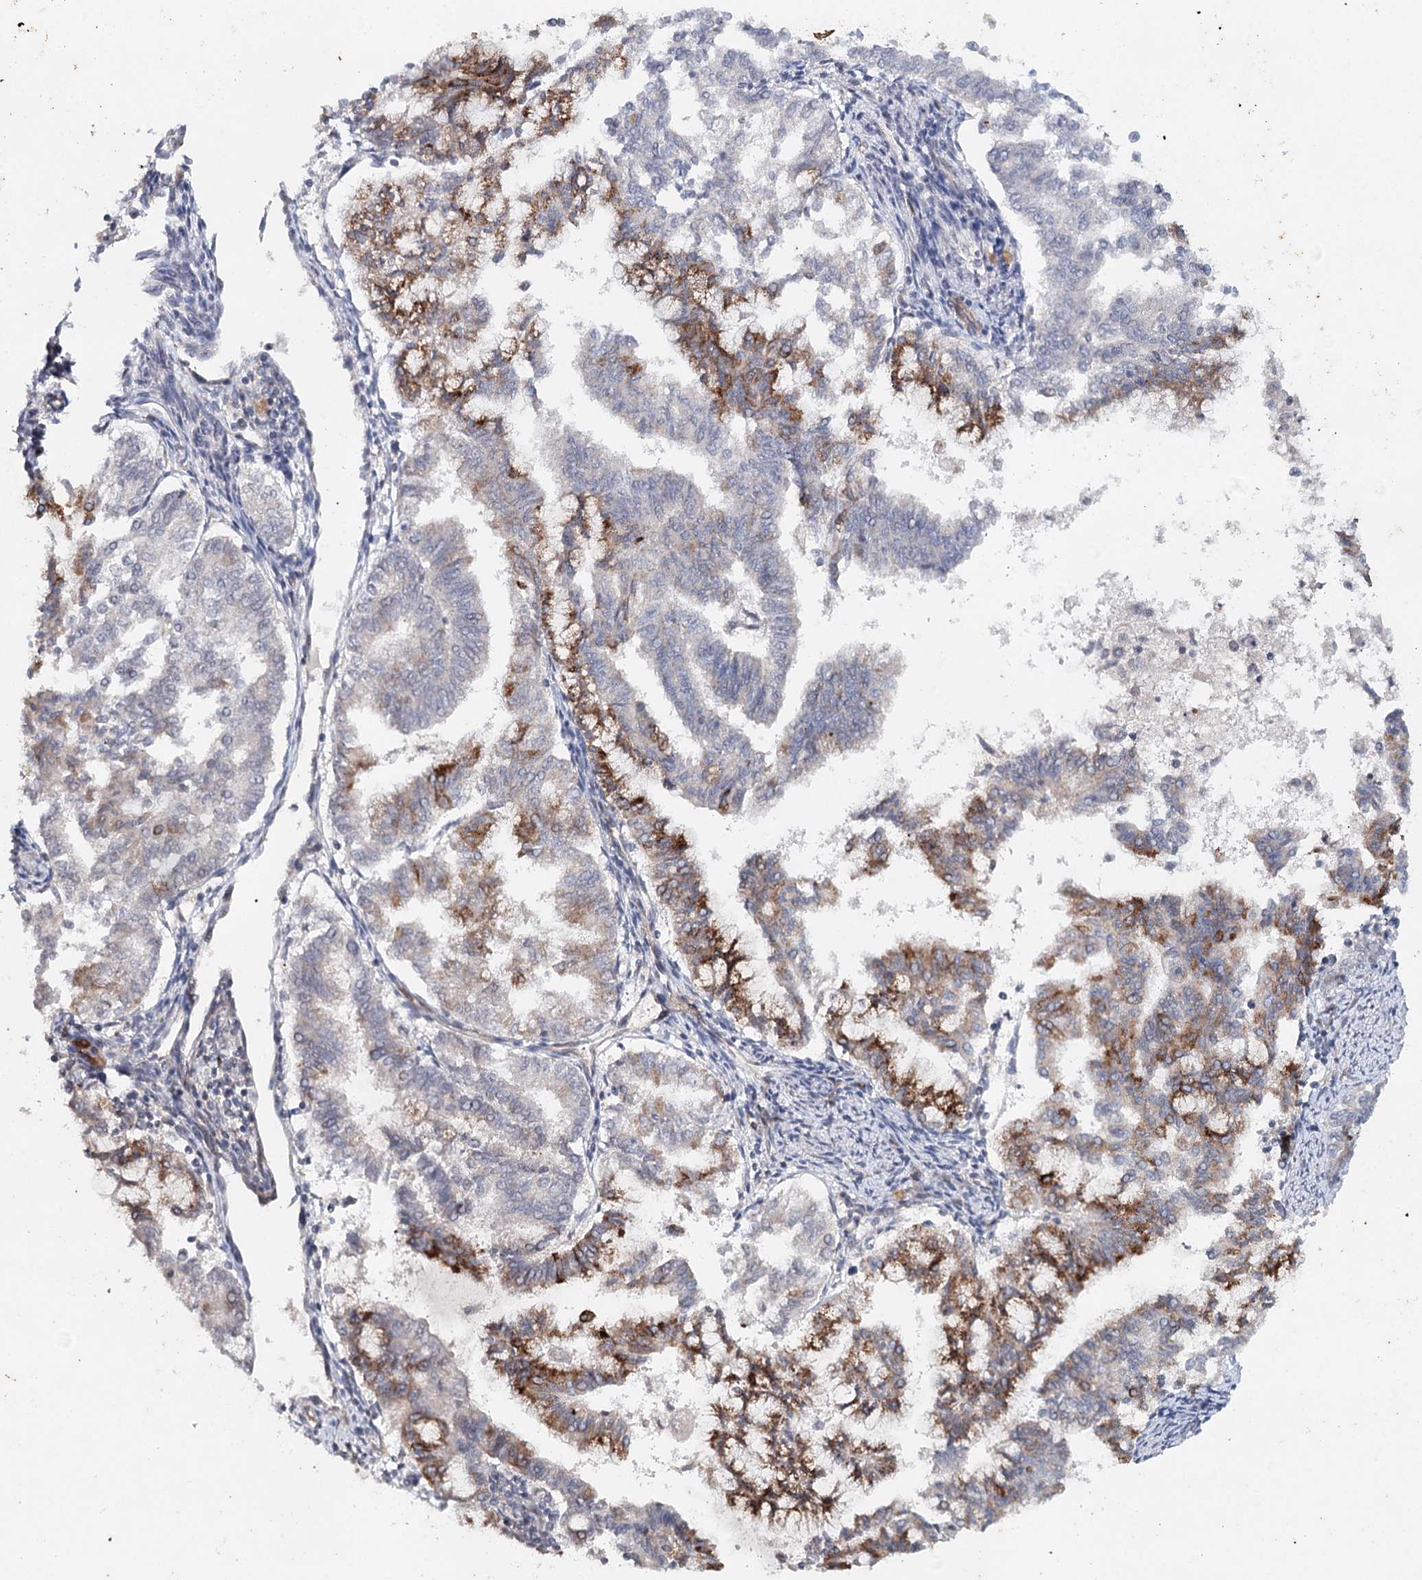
{"staining": {"intensity": "strong", "quantity": "<25%", "location": "cytoplasmic/membranous"}, "tissue": "endometrial cancer", "cell_type": "Tumor cells", "image_type": "cancer", "snomed": [{"axis": "morphology", "description": "Adenocarcinoma, NOS"}, {"axis": "topography", "description": "Endometrium"}], "caption": "Adenocarcinoma (endometrial) stained with DAB IHC displays medium levels of strong cytoplasmic/membranous expression in about <25% of tumor cells.", "gene": "SYNPO", "patient": {"sex": "female", "age": 79}}